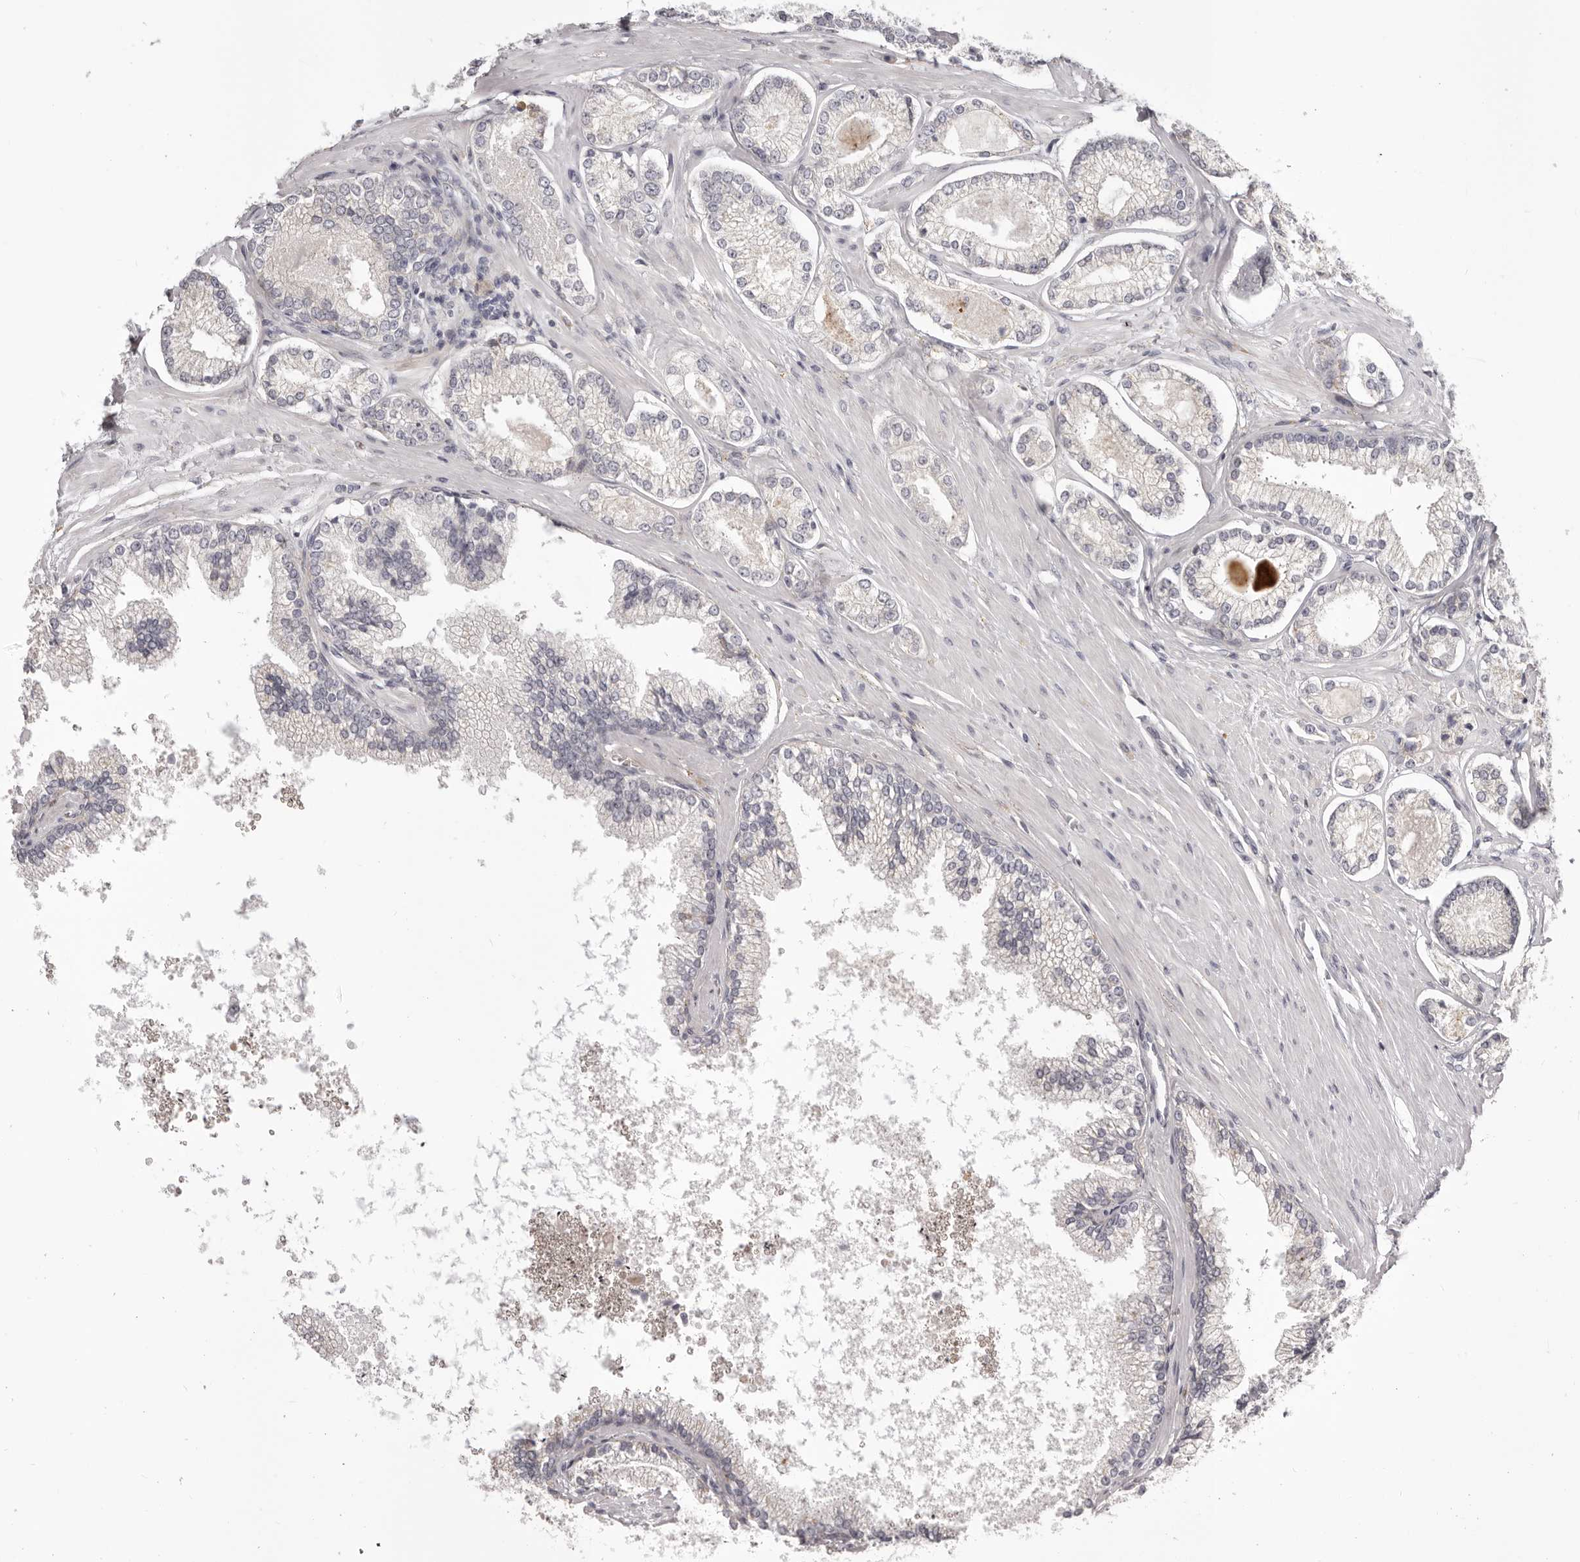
{"staining": {"intensity": "negative", "quantity": "none", "location": "none"}, "tissue": "prostate cancer", "cell_type": "Tumor cells", "image_type": "cancer", "snomed": [{"axis": "morphology", "description": "Adenocarcinoma, High grade"}, {"axis": "topography", "description": "Prostate"}], "caption": "Photomicrograph shows no significant protein staining in tumor cells of prostate high-grade adenocarcinoma.", "gene": "OTUD3", "patient": {"sex": "male", "age": 73}}